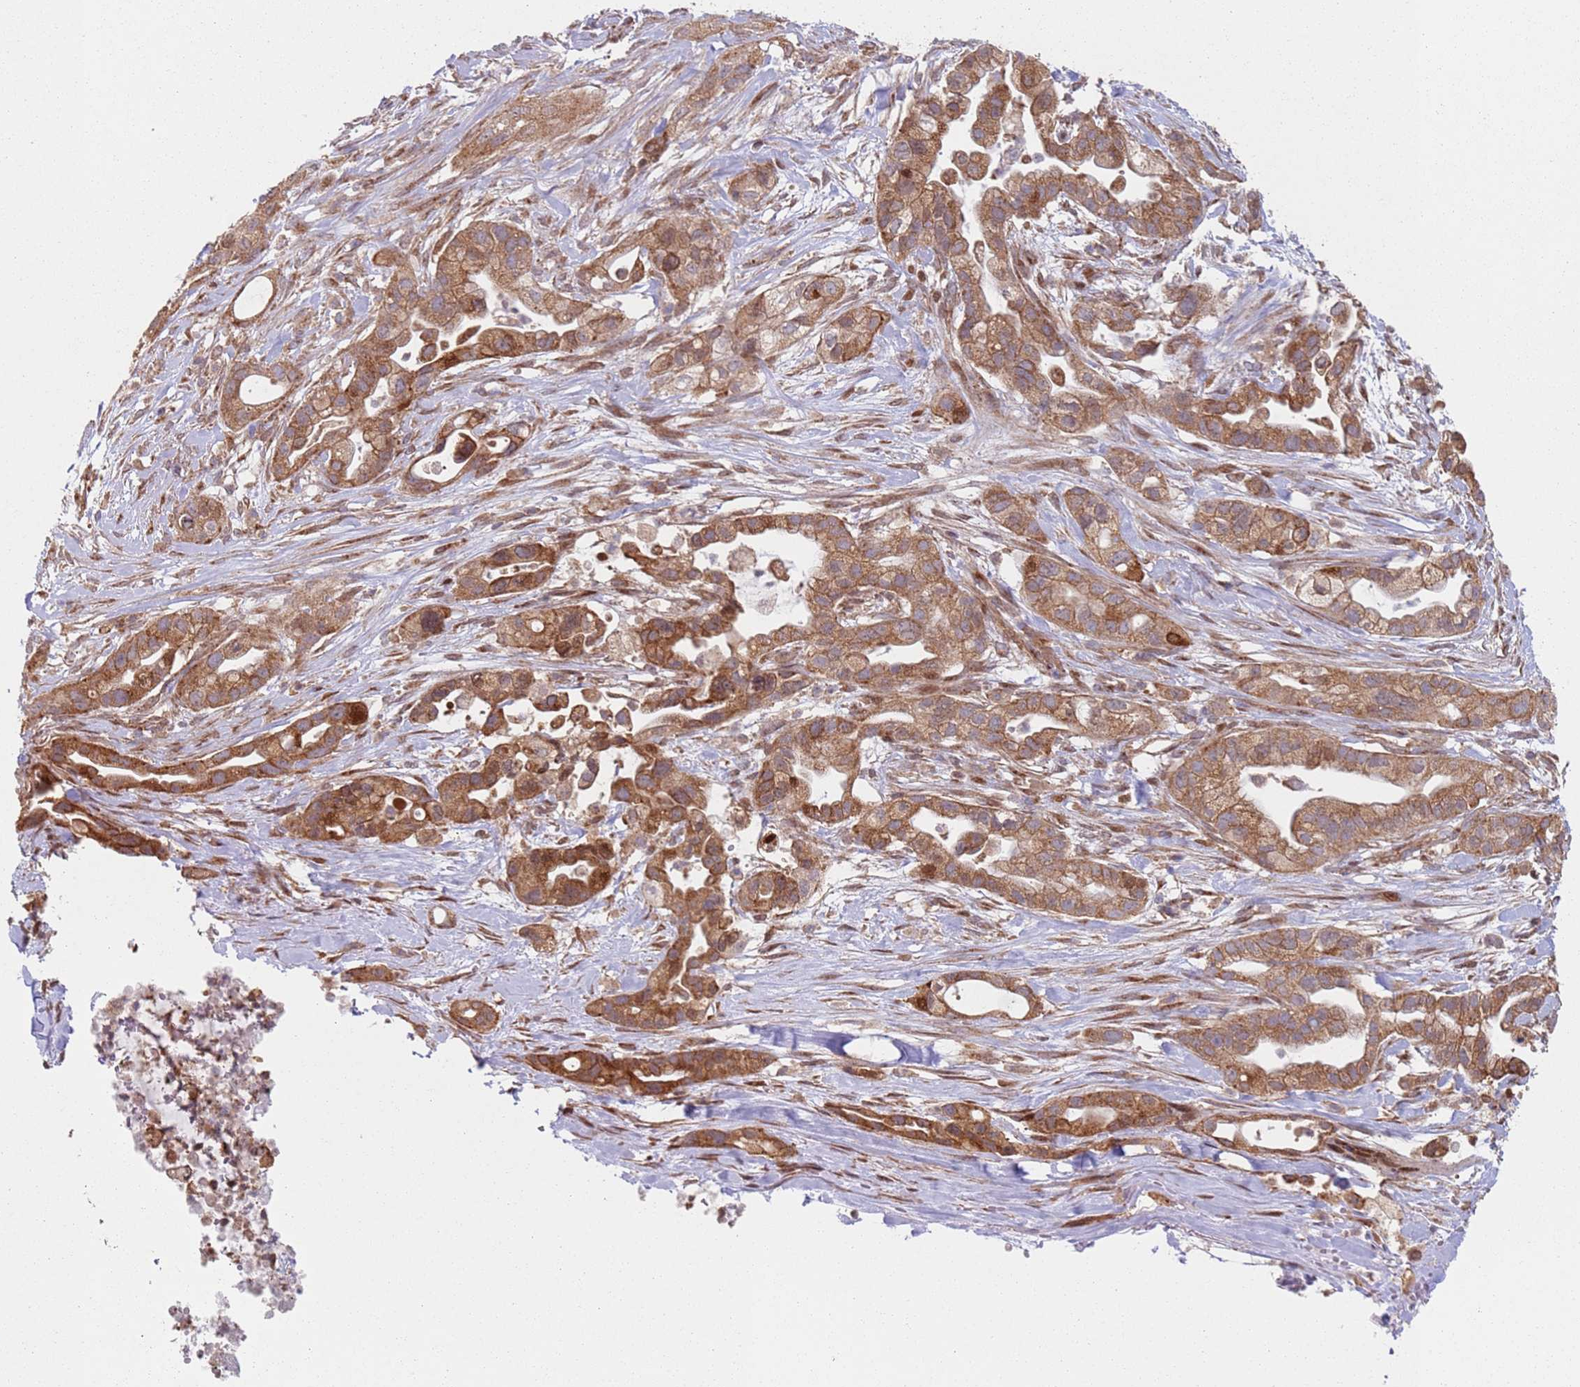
{"staining": {"intensity": "strong", "quantity": ">75%", "location": "cytoplasmic/membranous"}, "tissue": "pancreatic cancer", "cell_type": "Tumor cells", "image_type": "cancer", "snomed": [{"axis": "morphology", "description": "Adenocarcinoma, NOS"}, {"axis": "topography", "description": "Pancreas"}], "caption": "Immunohistochemical staining of pancreatic cancer displays strong cytoplasmic/membranous protein expression in approximately >75% of tumor cells.", "gene": "HNRNPLL", "patient": {"sex": "male", "age": 44}}